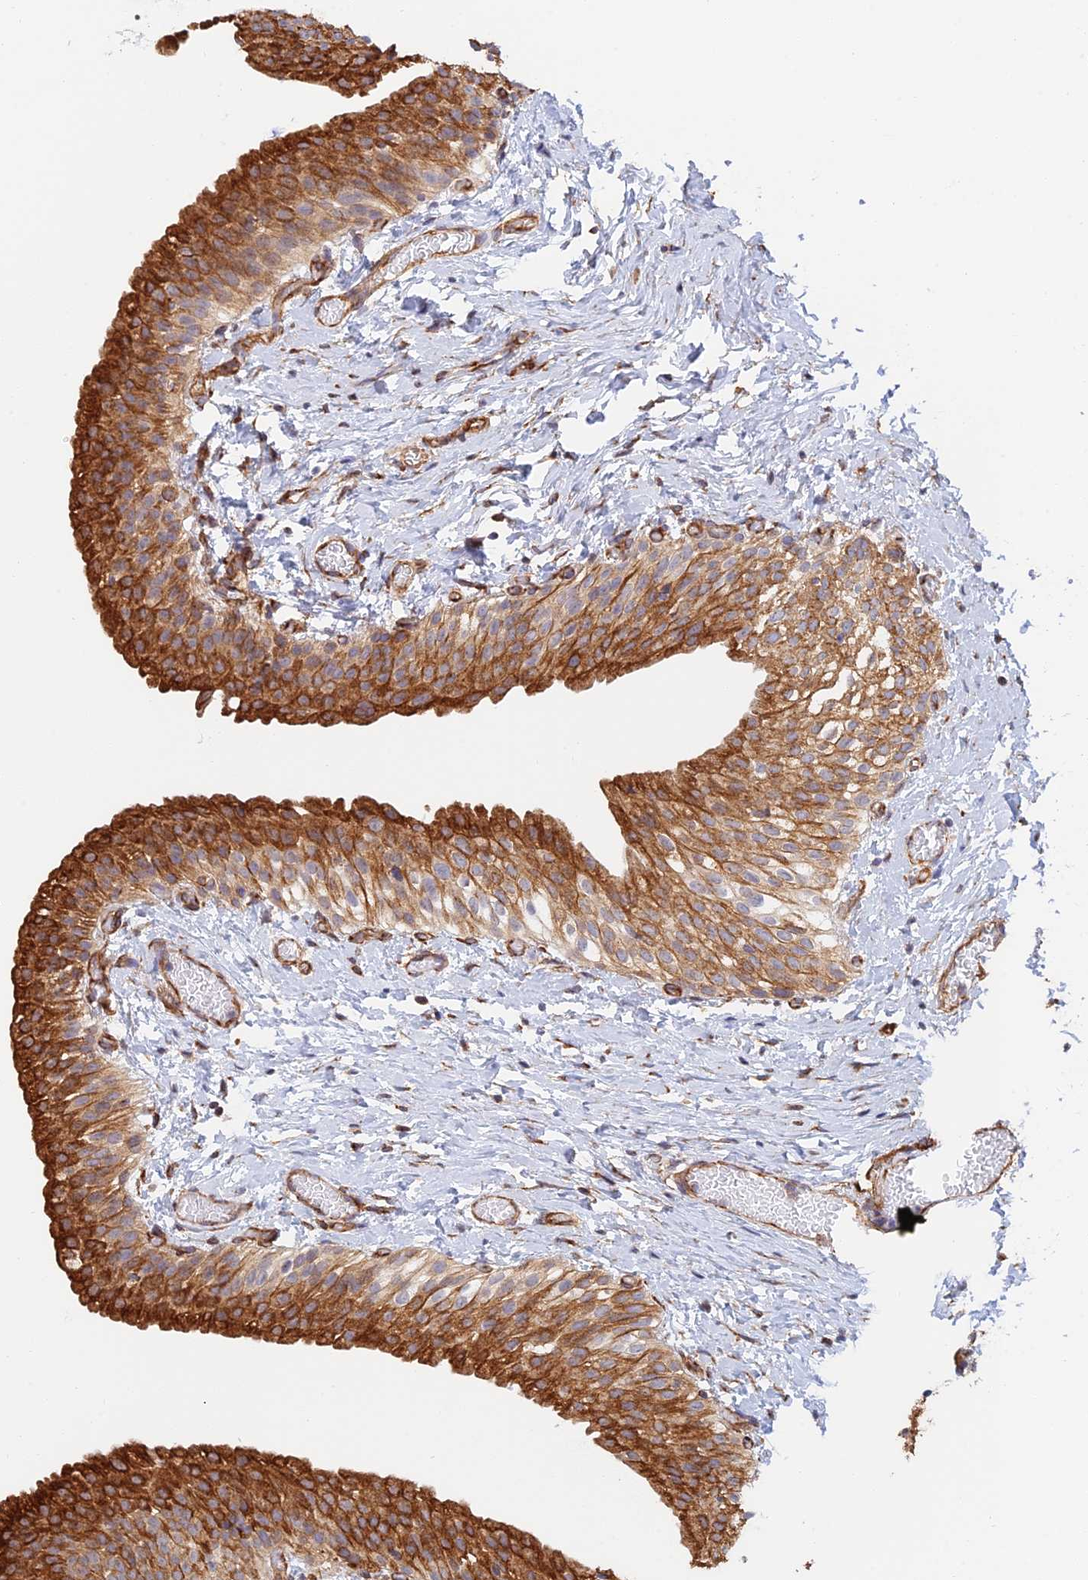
{"staining": {"intensity": "strong", "quantity": ">75%", "location": "cytoplasmic/membranous"}, "tissue": "urinary bladder", "cell_type": "Urothelial cells", "image_type": "normal", "snomed": [{"axis": "morphology", "description": "Normal tissue, NOS"}, {"axis": "topography", "description": "Urinary bladder"}], "caption": "Urinary bladder stained with DAB (3,3'-diaminobenzidine) IHC reveals high levels of strong cytoplasmic/membranous positivity in approximately >75% of urothelial cells. Immunohistochemistry stains the protein of interest in brown and the nuclei are stained blue.", "gene": "WBP11", "patient": {"sex": "male", "age": 1}}